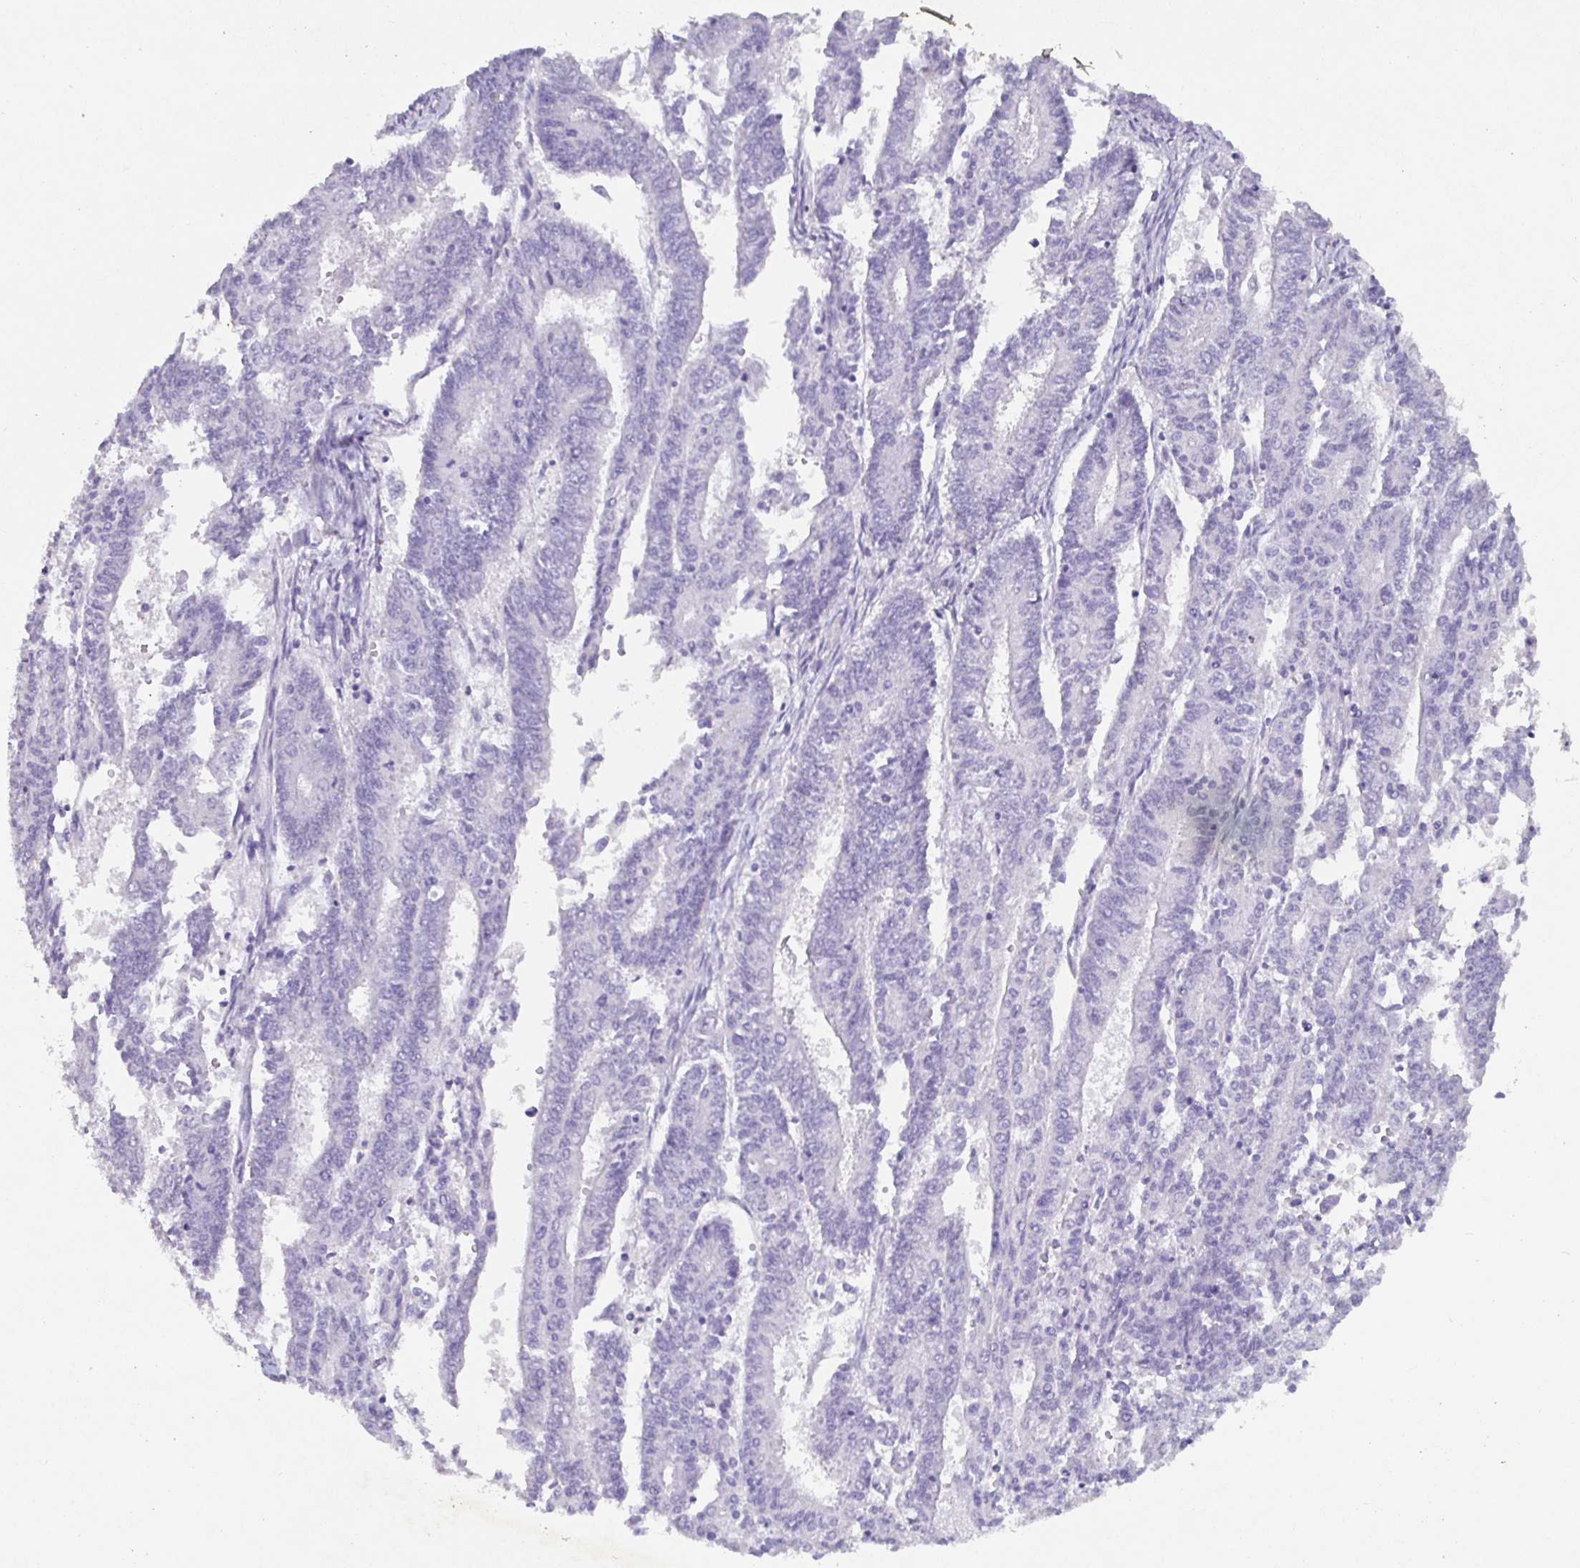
{"staining": {"intensity": "negative", "quantity": "none", "location": "none"}, "tissue": "endometrial cancer", "cell_type": "Tumor cells", "image_type": "cancer", "snomed": [{"axis": "morphology", "description": "Adenocarcinoma, NOS"}, {"axis": "topography", "description": "Endometrium"}], "caption": "Tumor cells are negative for protein expression in human endometrial cancer (adenocarcinoma). (DAB (3,3'-diaminobenzidine) immunohistochemistry (IHC) visualized using brightfield microscopy, high magnification).", "gene": "SATB1", "patient": {"sex": "female", "age": 59}}